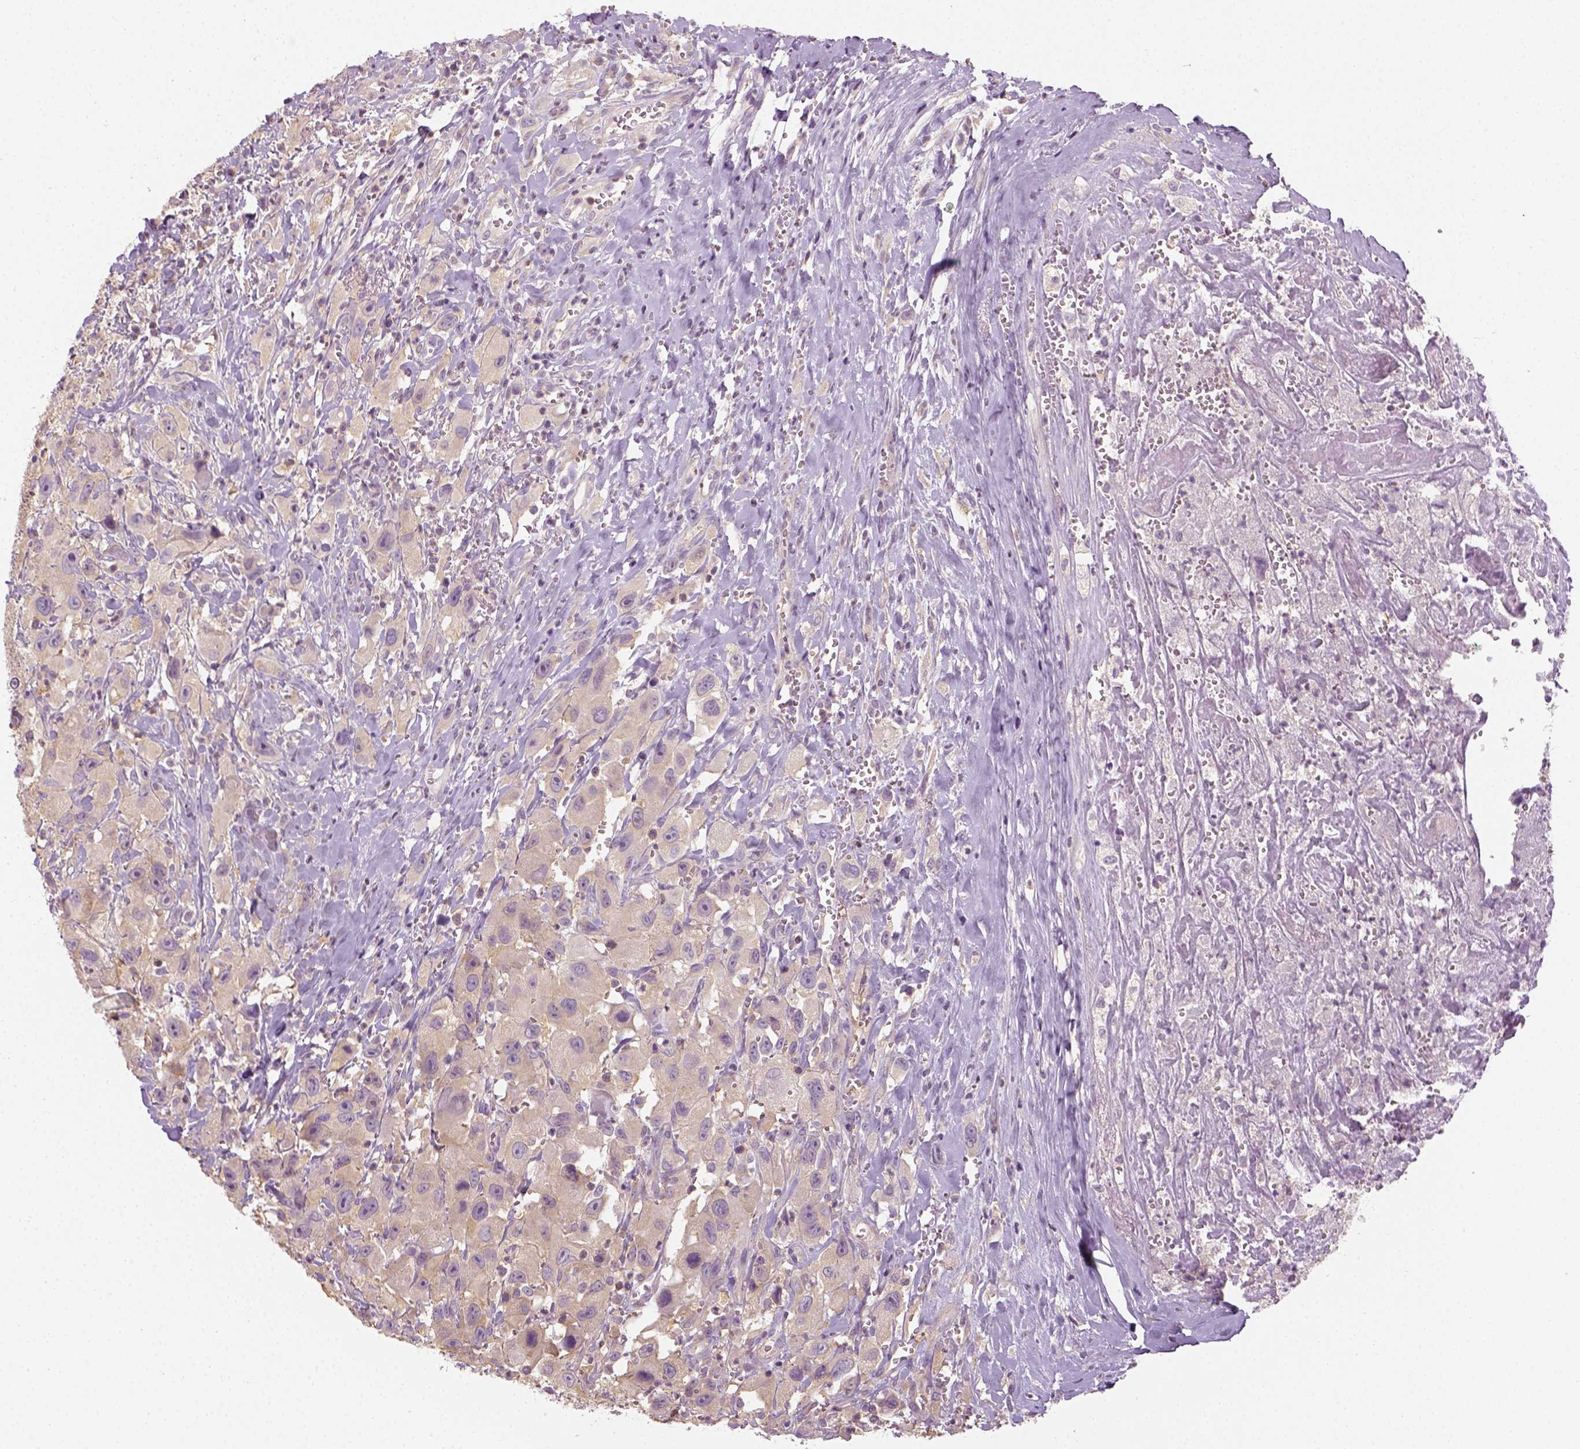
{"staining": {"intensity": "weak", "quantity": "<25%", "location": "cytoplasmic/membranous"}, "tissue": "head and neck cancer", "cell_type": "Tumor cells", "image_type": "cancer", "snomed": [{"axis": "morphology", "description": "Squamous cell carcinoma, NOS"}, {"axis": "morphology", "description": "Squamous cell carcinoma, metastatic, NOS"}, {"axis": "topography", "description": "Oral tissue"}, {"axis": "topography", "description": "Head-Neck"}], "caption": "Tumor cells are negative for brown protein staining in head and neck cancer (metastatic squamous cell carcinoma). Brightfield microscopy of IHC stained with DAB (3,3'-diaminobenzidine) (brown) and hematoxylin (blue), captured at high magnification.", "gene": "EPHB1", "patient": {"sex": "female", "age": 85}}